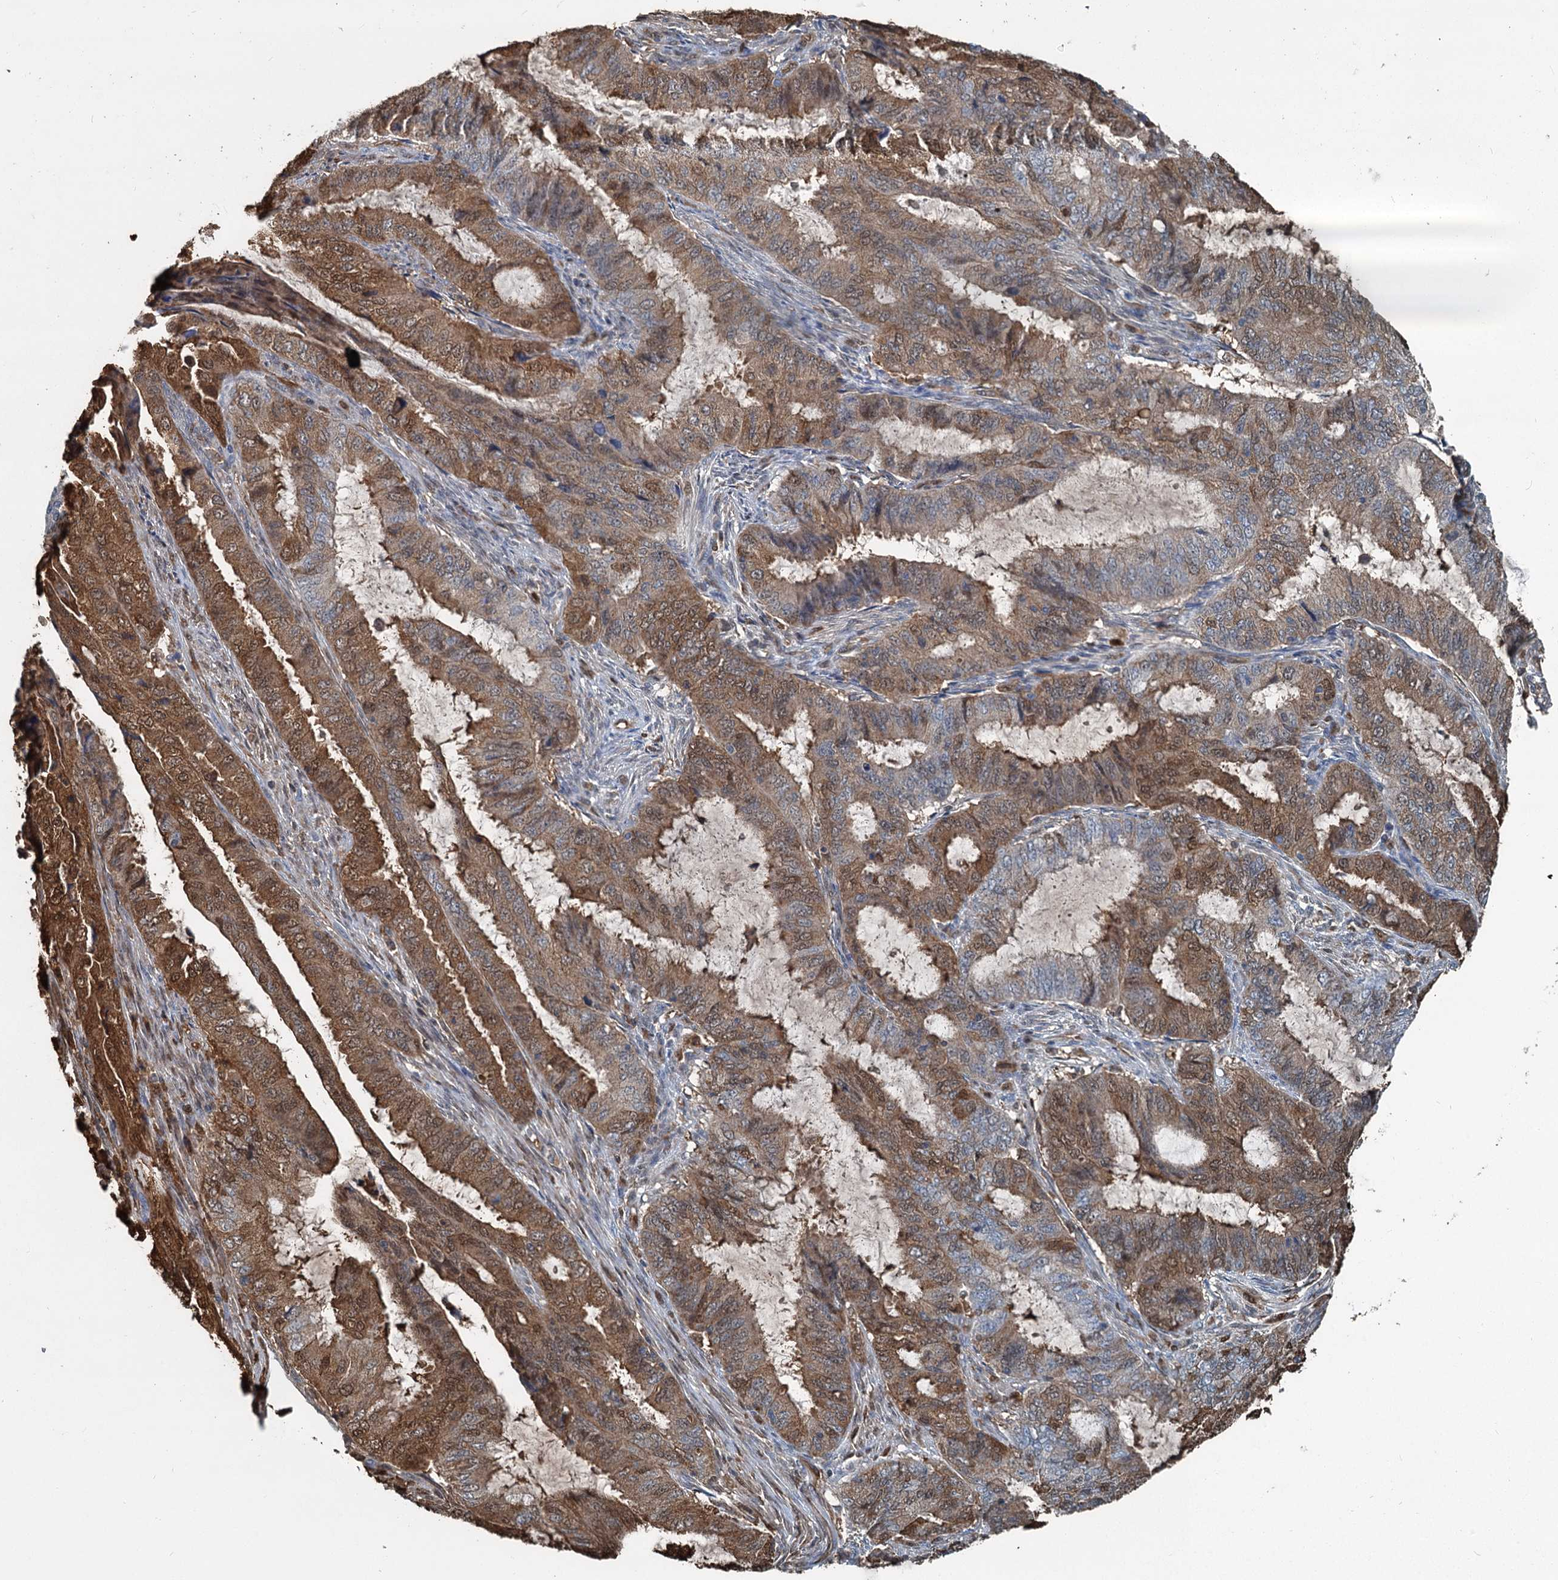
{"staining": {"intensity": "moderate", "quantity": ">75%", "location": "cytoplasmic/membranous,nuclear"}, "tissue": "endometrial cancer", "cell_type": "Tumor cells", "image_type": "cancer", "snomed": [{"axis": "morphology", "description": "Adenocarcinoma, NOS"}, {"axis": "topography", "description": "Endometrium"}], "caption": "A high-resolution micrograph shows IHC staining of endometrial cancer (adenocarcinoma), which demonstrates moderate cytoplasmic/membranous and nuclear expression in about >75% of tumor cells.", "gene": "S100A6", "patient": {"sex": "female", "age": 51}}